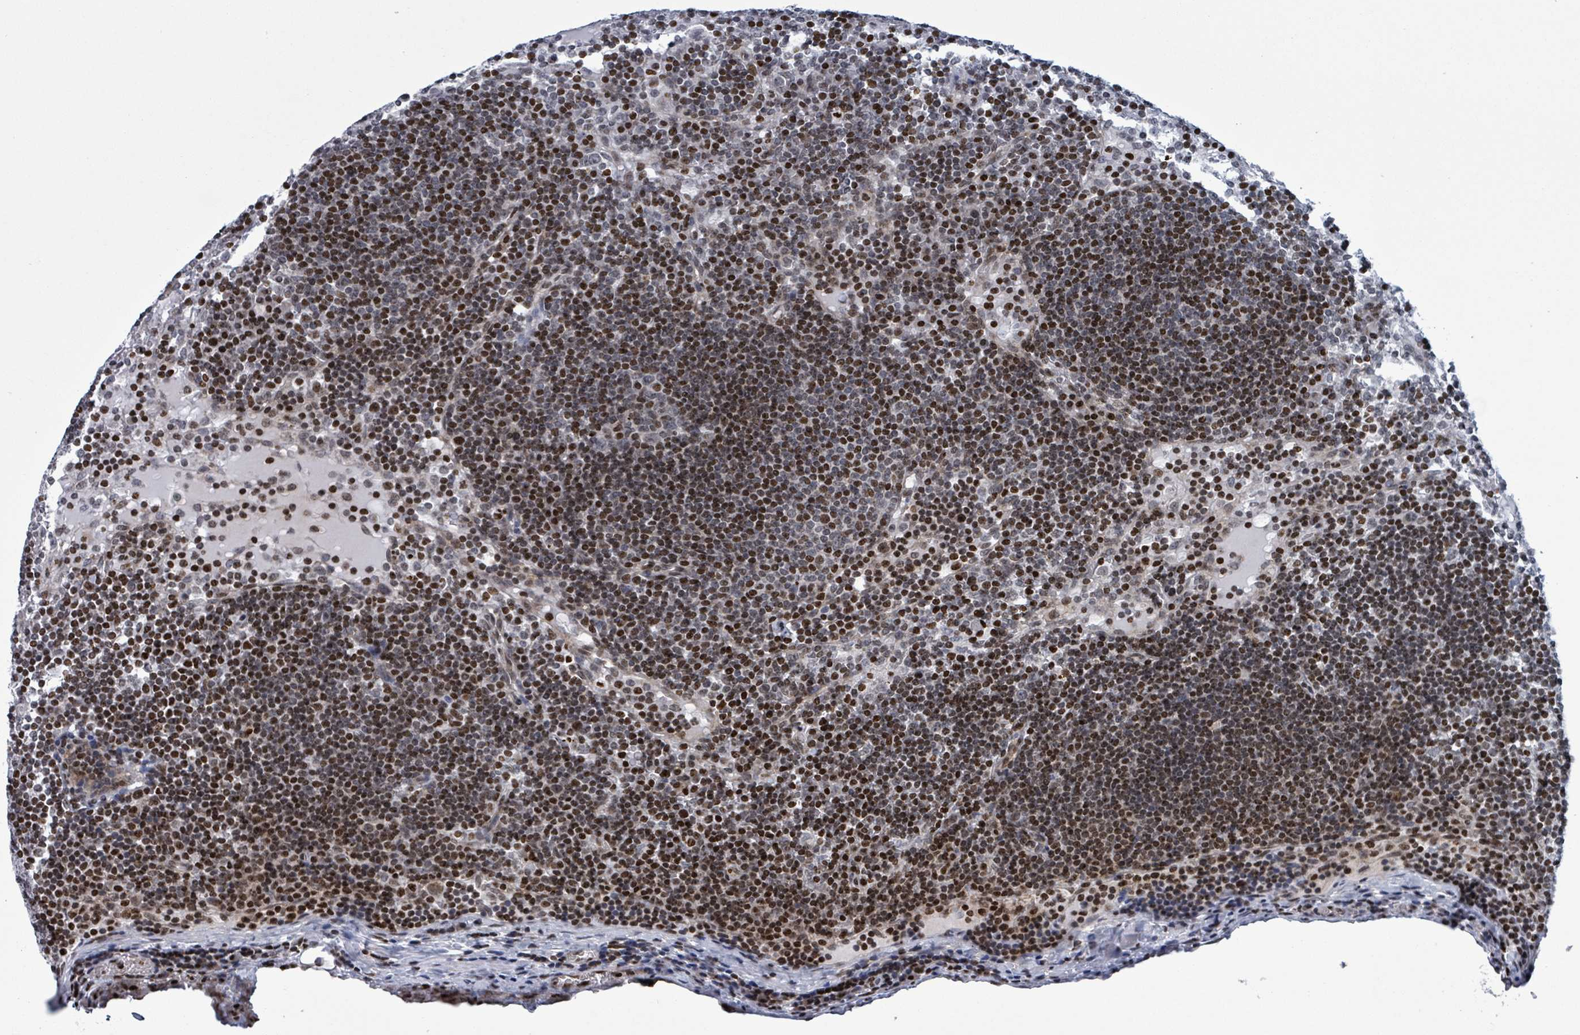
{"staining": {"intensity": "moderate", "quantity": "<25%", "location": "nuclear"}, "tissue": "lymph node", "cell_type": "Germinal center cells", "image_type": "normal", "snomed": [{"axis": "morphology", "description": "Normal tissue, NOS"}, {"axis": "topography", "description": "Lymph node"}], "caption": "Germinal center cells demonstrate low levels of moderate nuclear staining in about <25% of cells in unremarkable lymph node.", "gene": "FNDC4", "patient": {"sex": "male", "age": 53}}